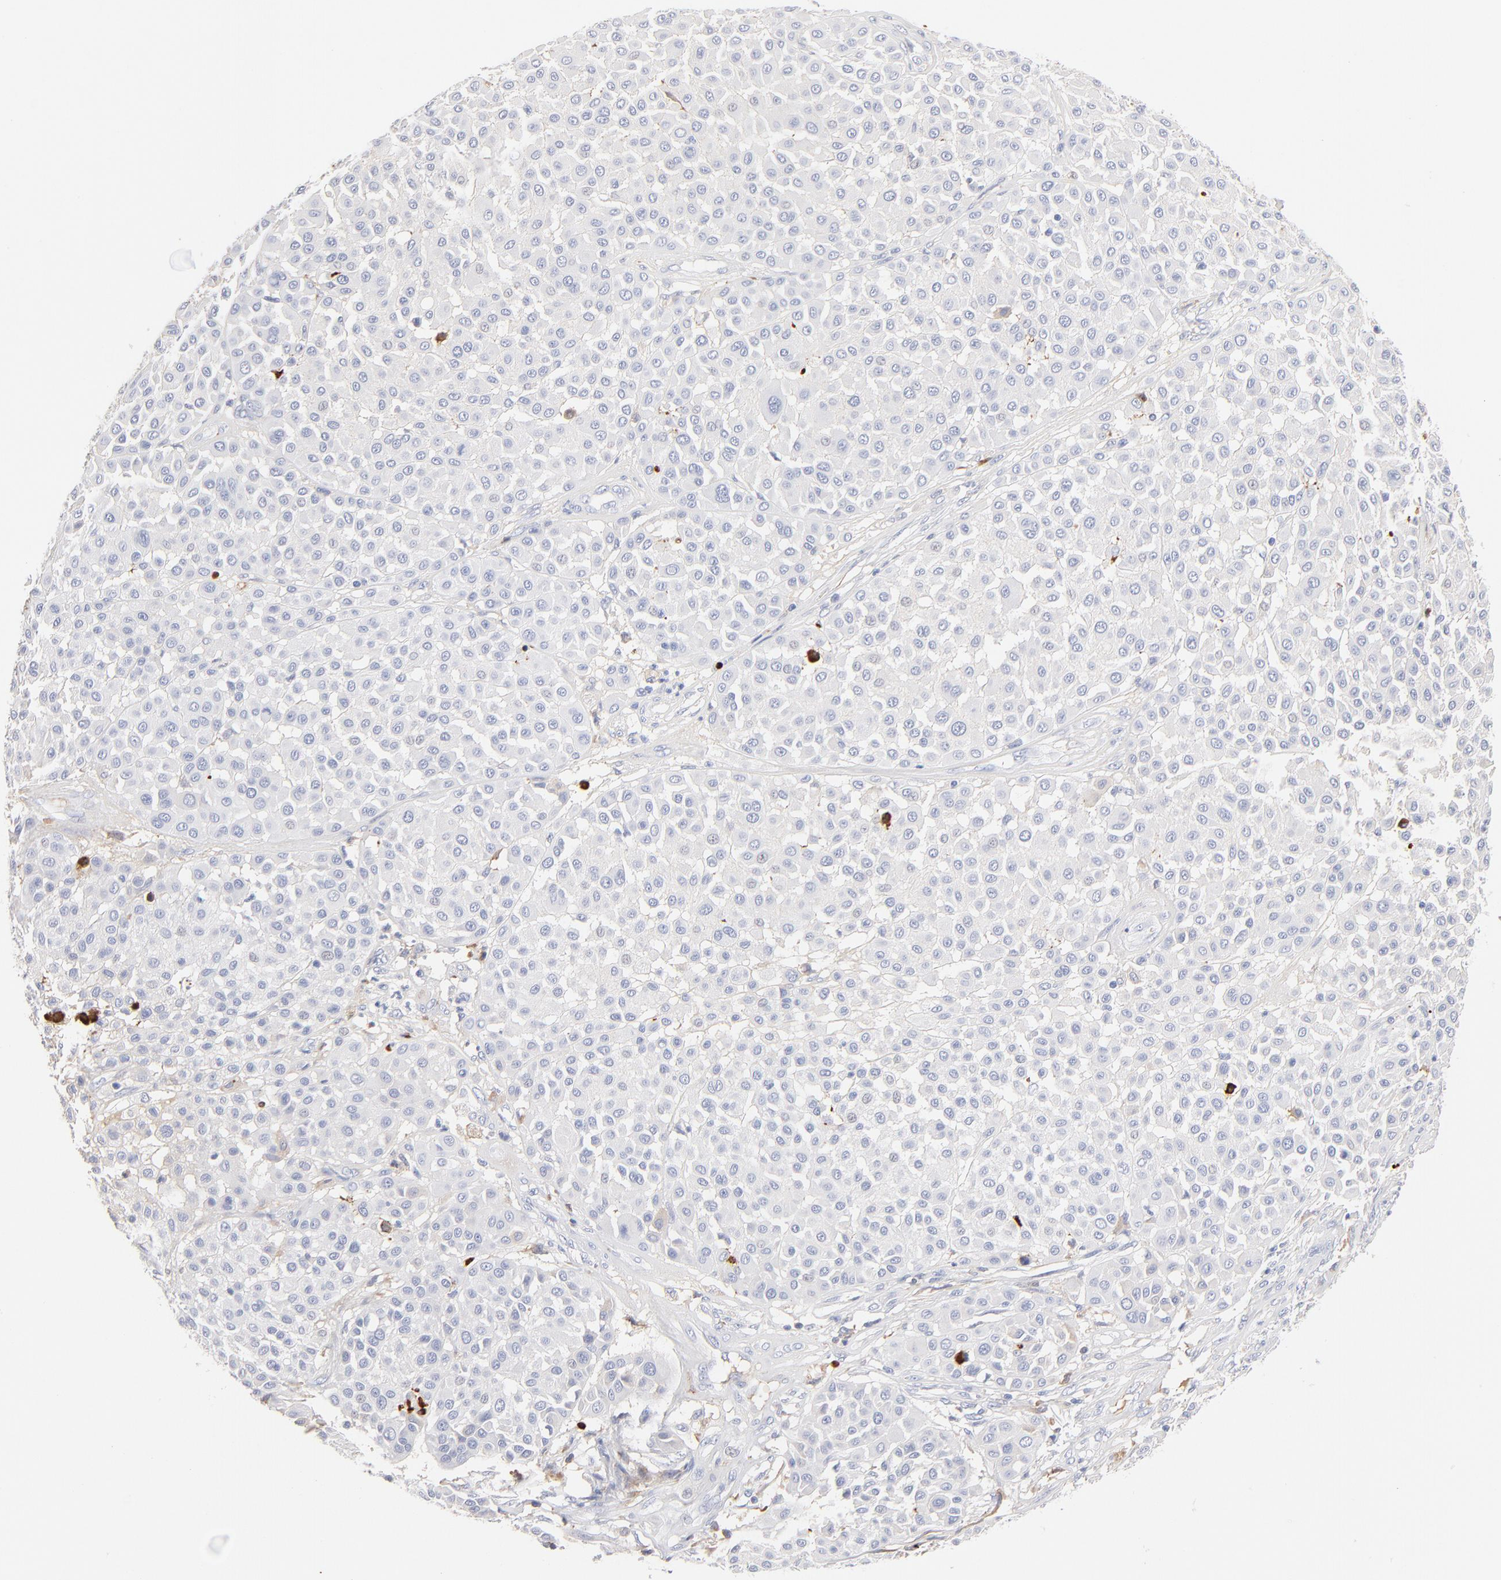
{"staining": {"intensity": "negative", "quantity": "none", "location": "none"}, "tissue": "melanoma", "cell_type": "Tumor cells", "image_type": "cancer", "snomed": [{"axis": "morphology", "description": "Malignant melanoma, Metastatic site"}, {"axis": "topography", "description": "Soft tissue"}], "caption": "There is no significant expression in tumor cells of melanoma.", "gene": "APOH", "patient": {"sex": "male", "age": 41}}